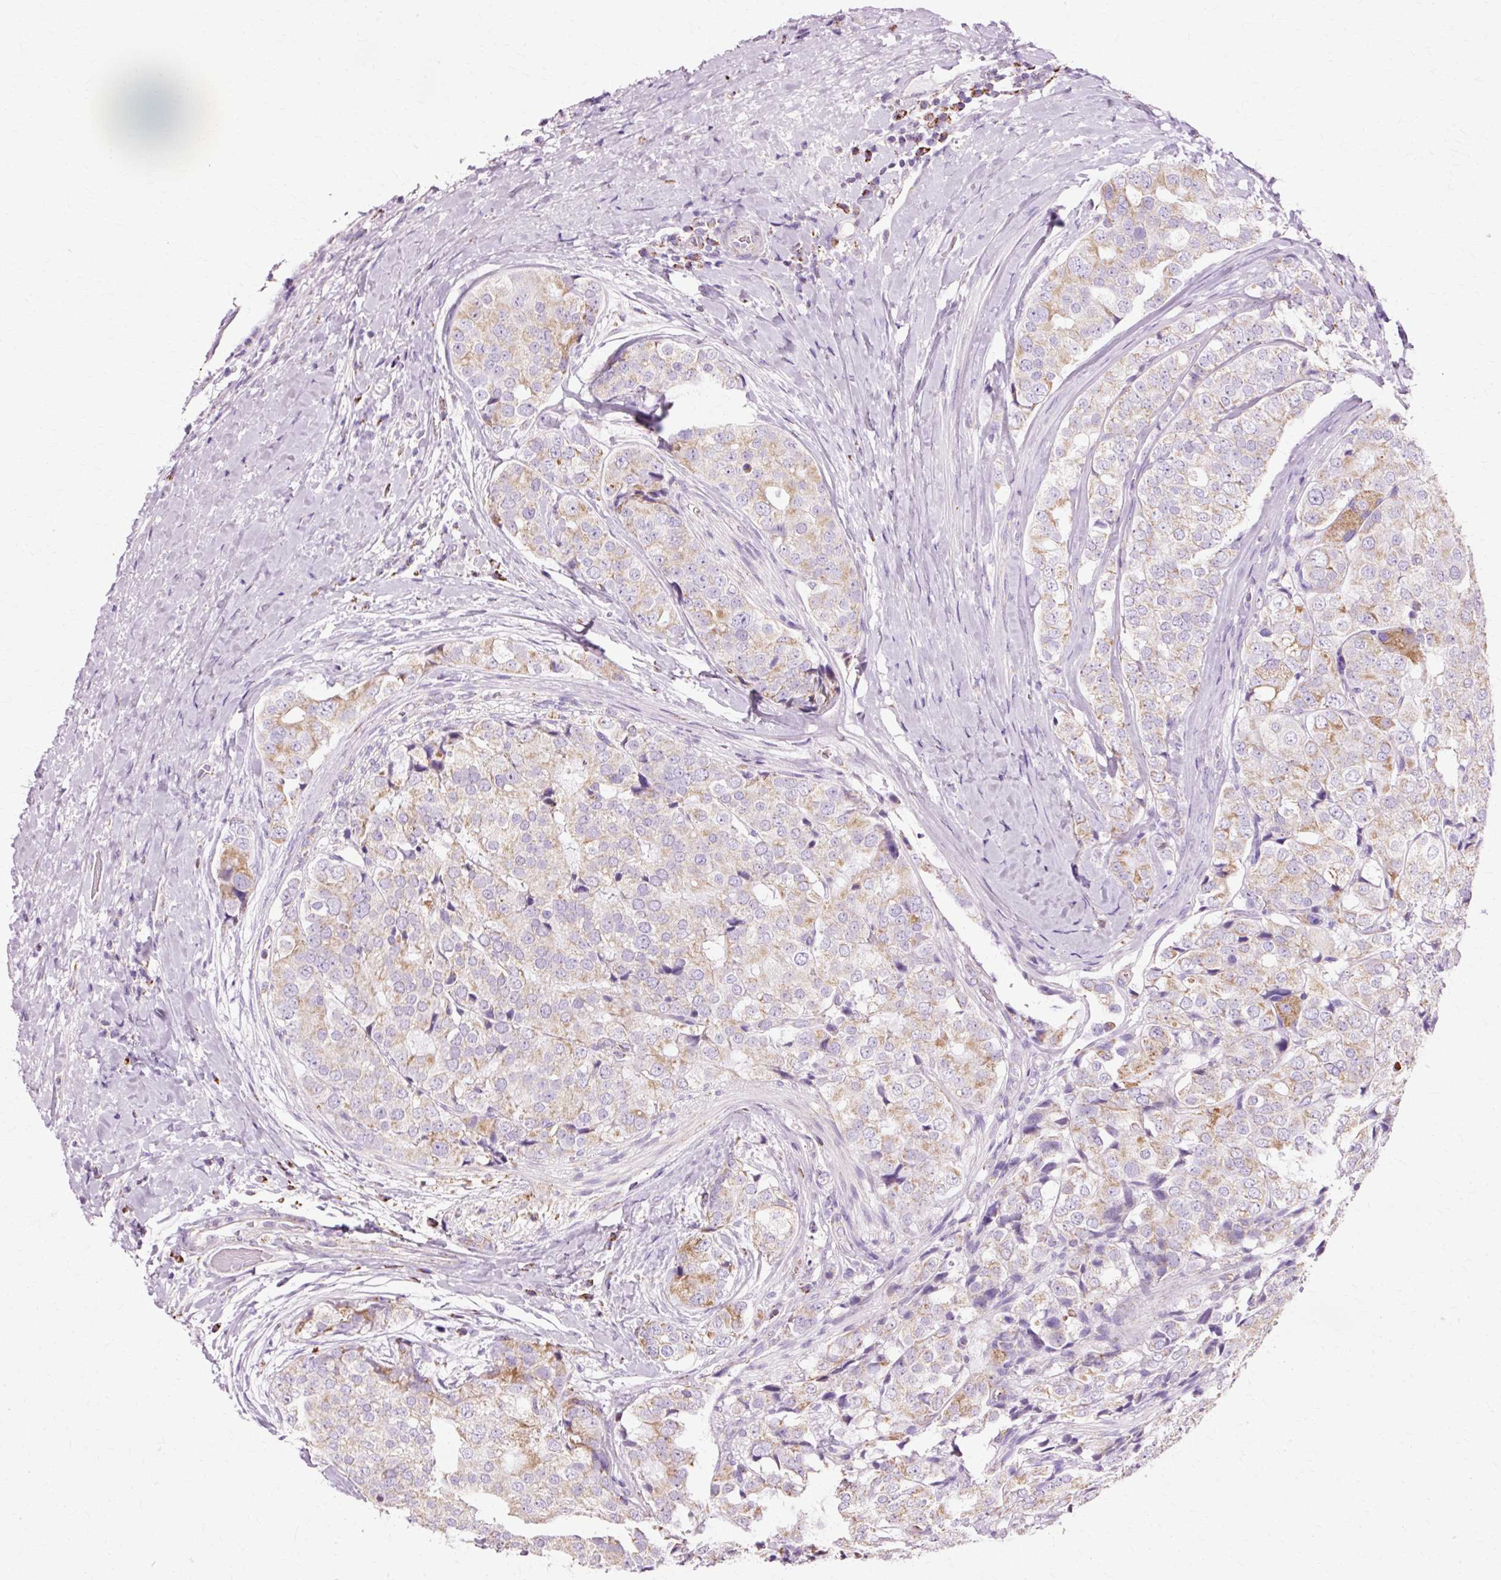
{"staining": {"intensity": "weak", "quantity": "<25%", "location": "cytoplasmic/membranous"}, "tissue": "prostate cancer", "cell_type": "Tumor cells", "image_type": "cancer", "snomed": [{"axis": "morphology", "description": "Adenocarcinoma, High grade"}, {"axis": "topography", "description": "Prostate"}], "caption": "DAB immunohistochemical staining of prostate cancer demonstrates no significant positivity in tumor cells.", "gene": "ATP5PO", "patient": {"sex": "male", "age": 49}}